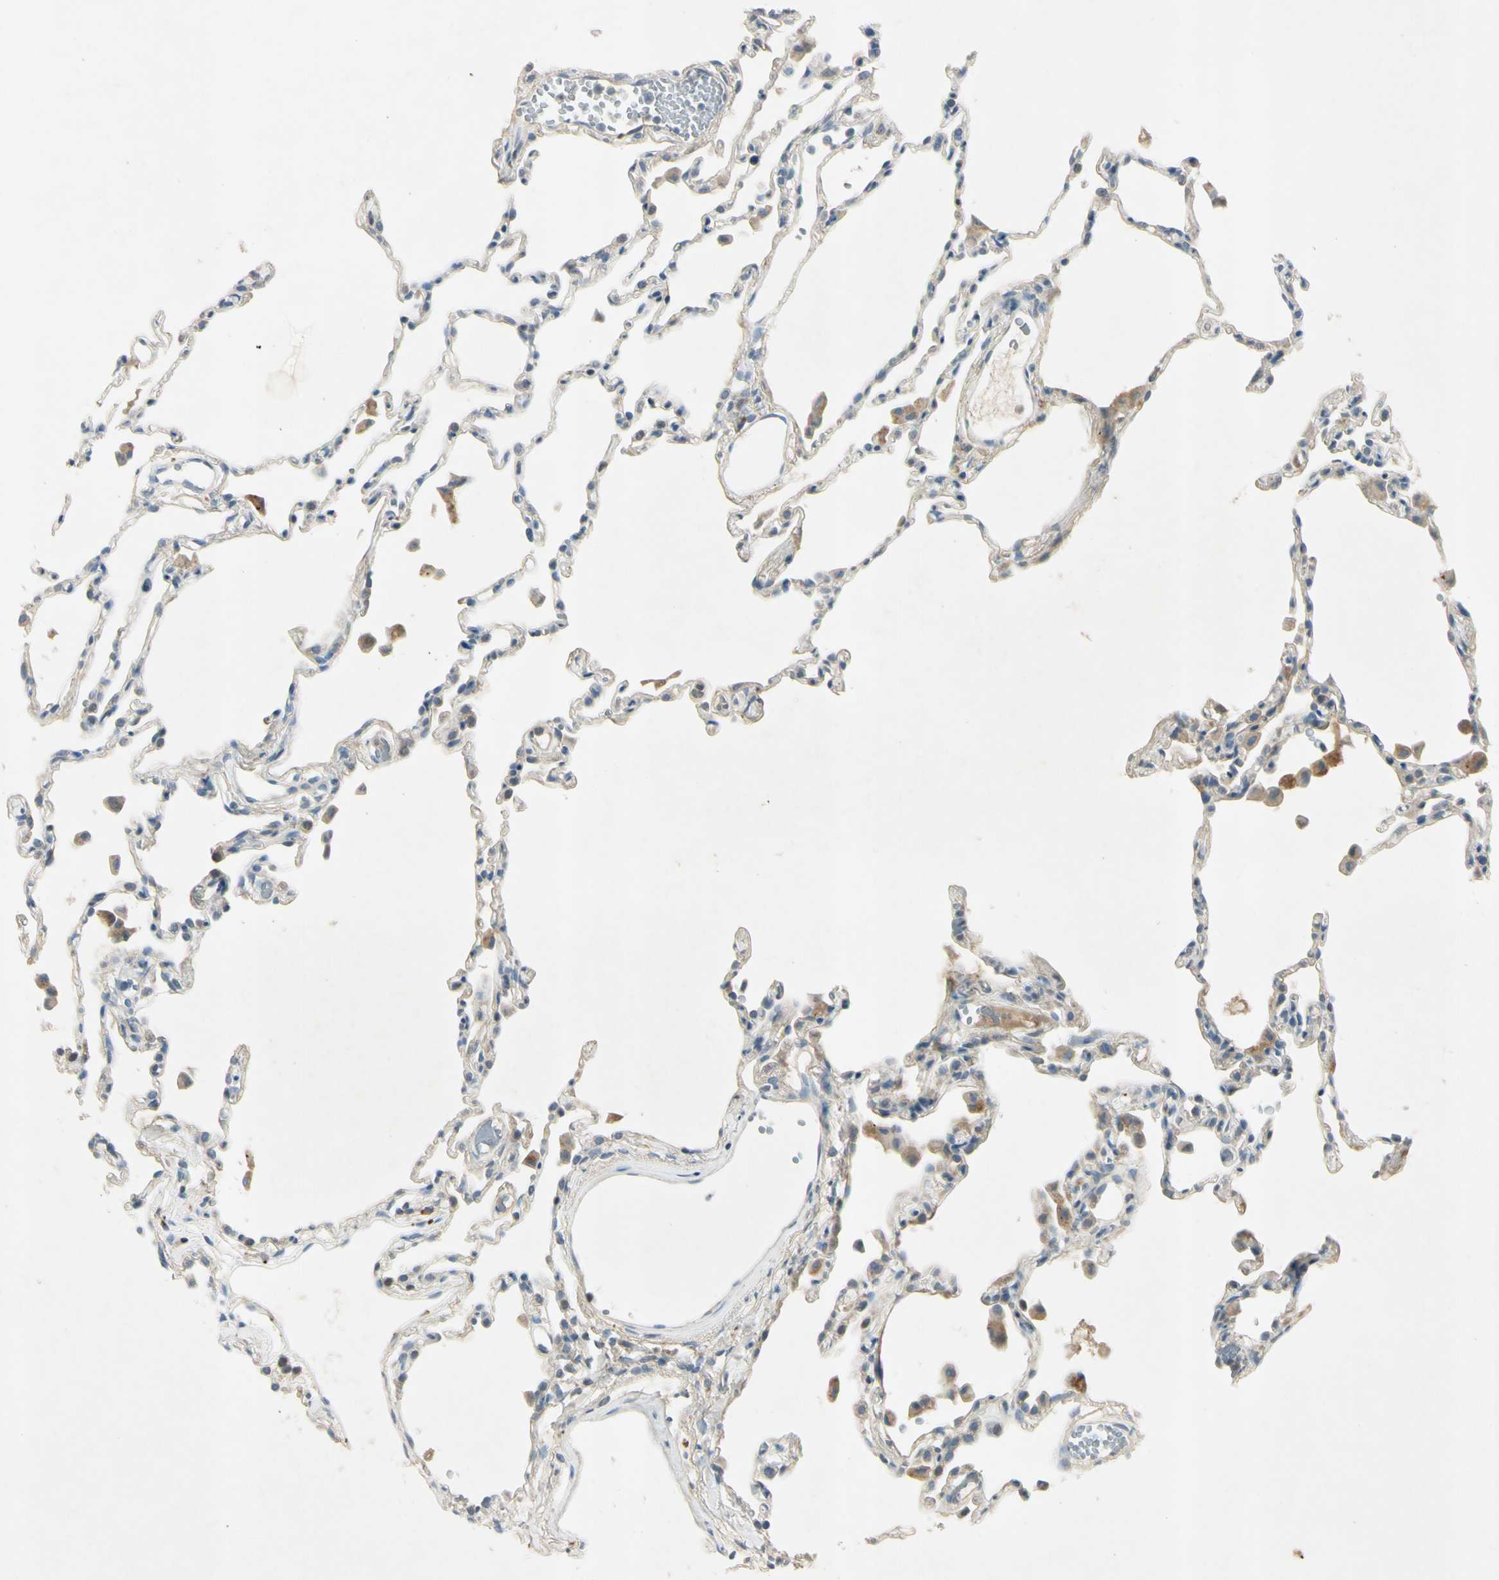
{"staining": {"intensity": "negative", "quantity": "none", "location": "none"}, "tissue": "lung", "cell_type": "Alveolar cells", "image_type": "normal", "snomed": [{"axis": "morphology", "description": "Normal tissue, NOS"}, {"axis": "topography", "description": "Lung"}], "caption": "IHC image of normal lung stained for a protein (brown), which demonstrates no expression in alveolar cells.", "gene": "AATK", "patient": {"sex": "female", "age": 49}}